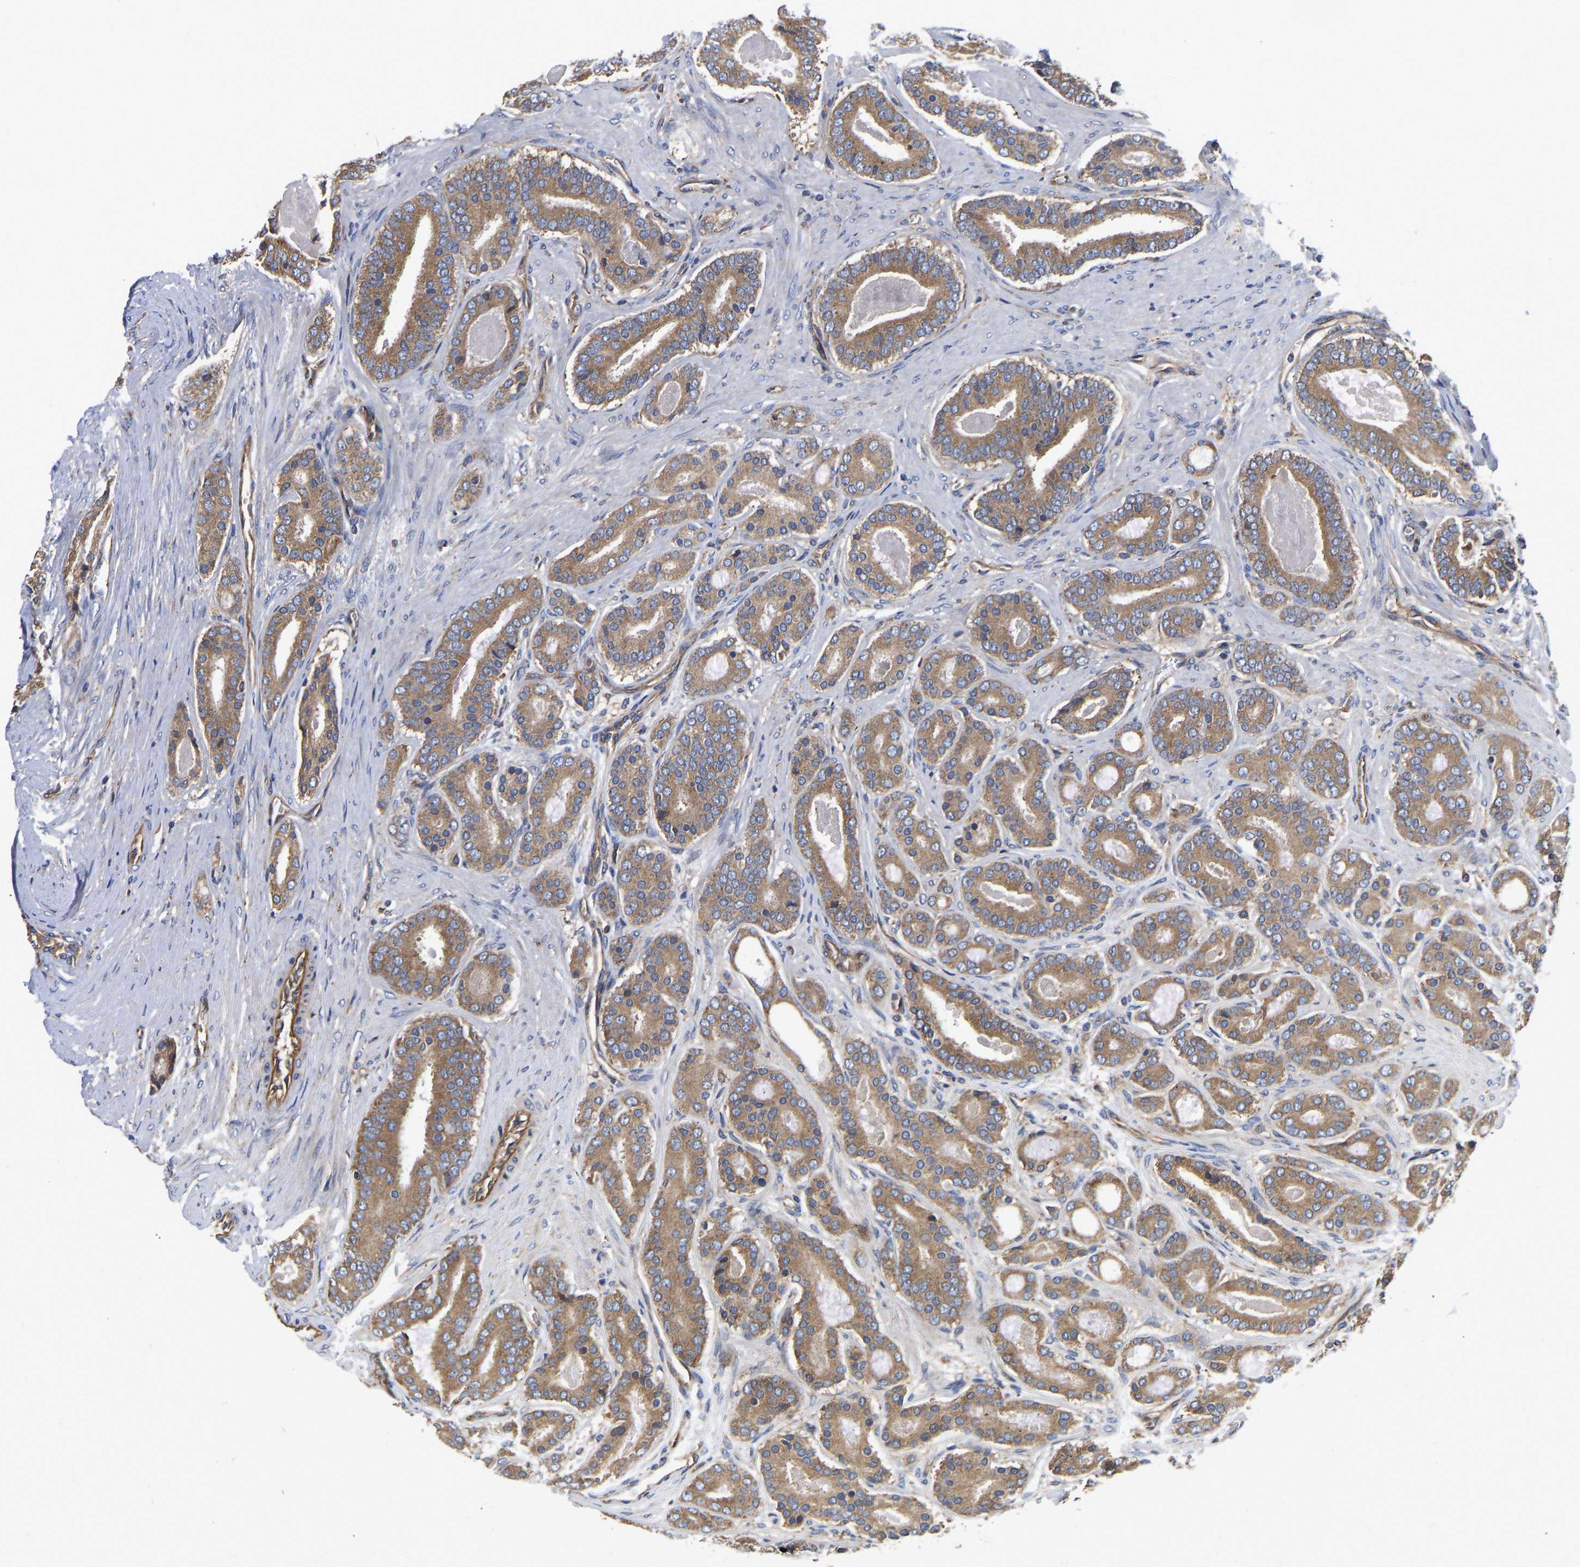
{"staining": {"intensity": "moderate", "quantity": ">75%", "location": "cytoplasmic/membranous"}, "tissue": "prostate cancer", "cell_type": "Tumor cells", "image_type": "cancer", "snomed": [{"axis": "morphology", "description": "Adenocarcinoma, High grade"}, {"axis": "topography", "description": "Prostate"}], "caption": "Protein staining reveals moderate cytoplasmic/membranous expression in about >75% of tumor cells in adenocarcinoma (high-grade) (prostate). The staining was performed using DAB (3,3'-diaminobenzidine) to visualize the protein expression in brown, while the nuclei were stained in blue with hematoxylin (Magnification: 20x).", "gene": "FLNB", "patient": {"sex": "male", "age": 60}}